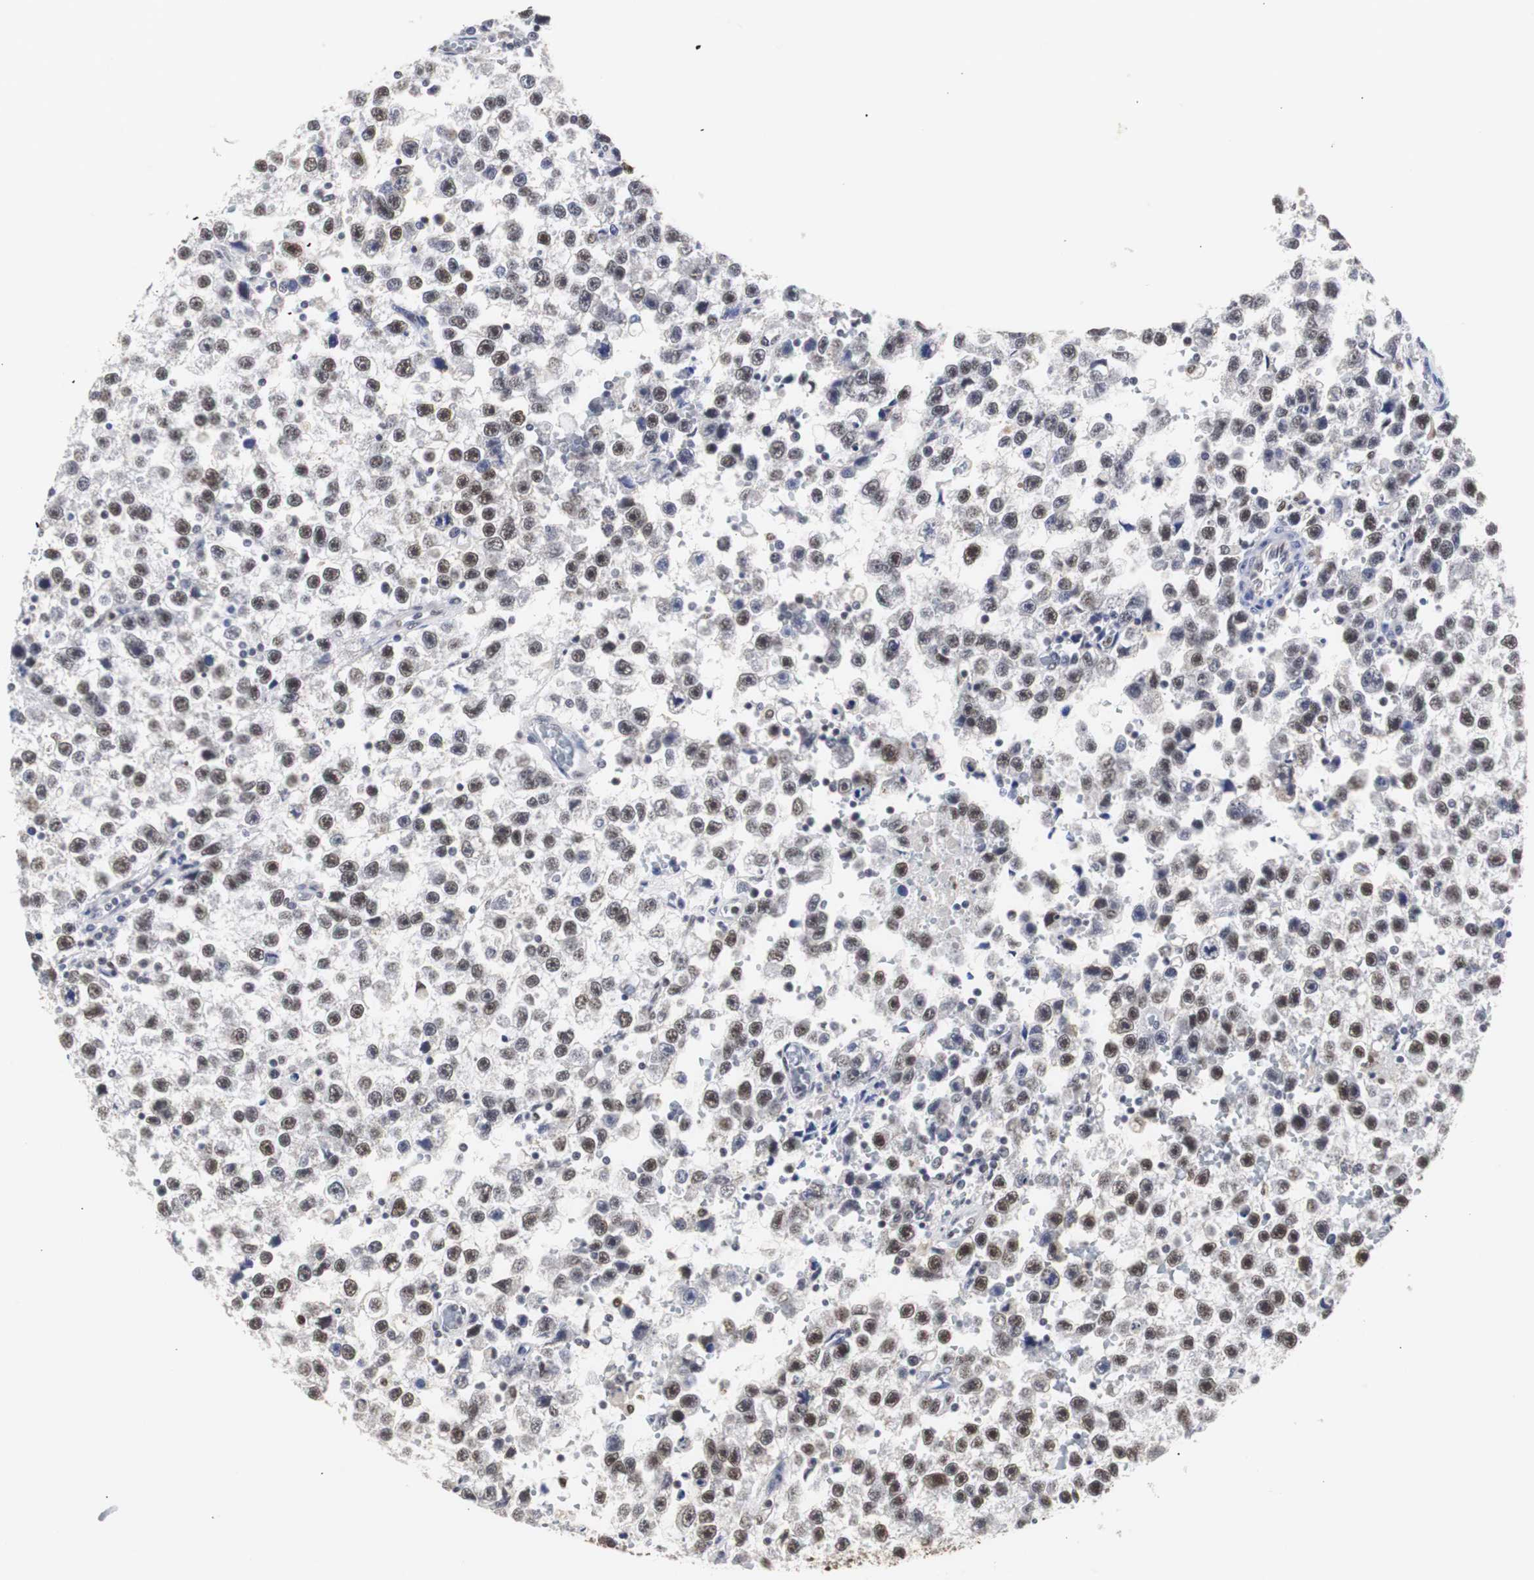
{"staining": {"intensity": "strong", "quantity": ">75%", "location": "nuclear"}, "tissue": "testis cancer", "cell_type": "Tumor cells", "image_type": "cancer", "snomed": [{"axis": "morphology", "description": "Seminoma, NOS"}, {"axis": "topography", "description": "Testis"}], "caption": "DAB (3,3'-diaminobenzidine) immunohistochemical staining of human testis cancer (seminoma) displays strong nuclear protein staining in approximately >75% of tumor cells. (DAB = brown stain, brightfield microscopy at high magnification).", "gene": "ZFC3H1", "patient": {"sex": "male", "age": 33}}